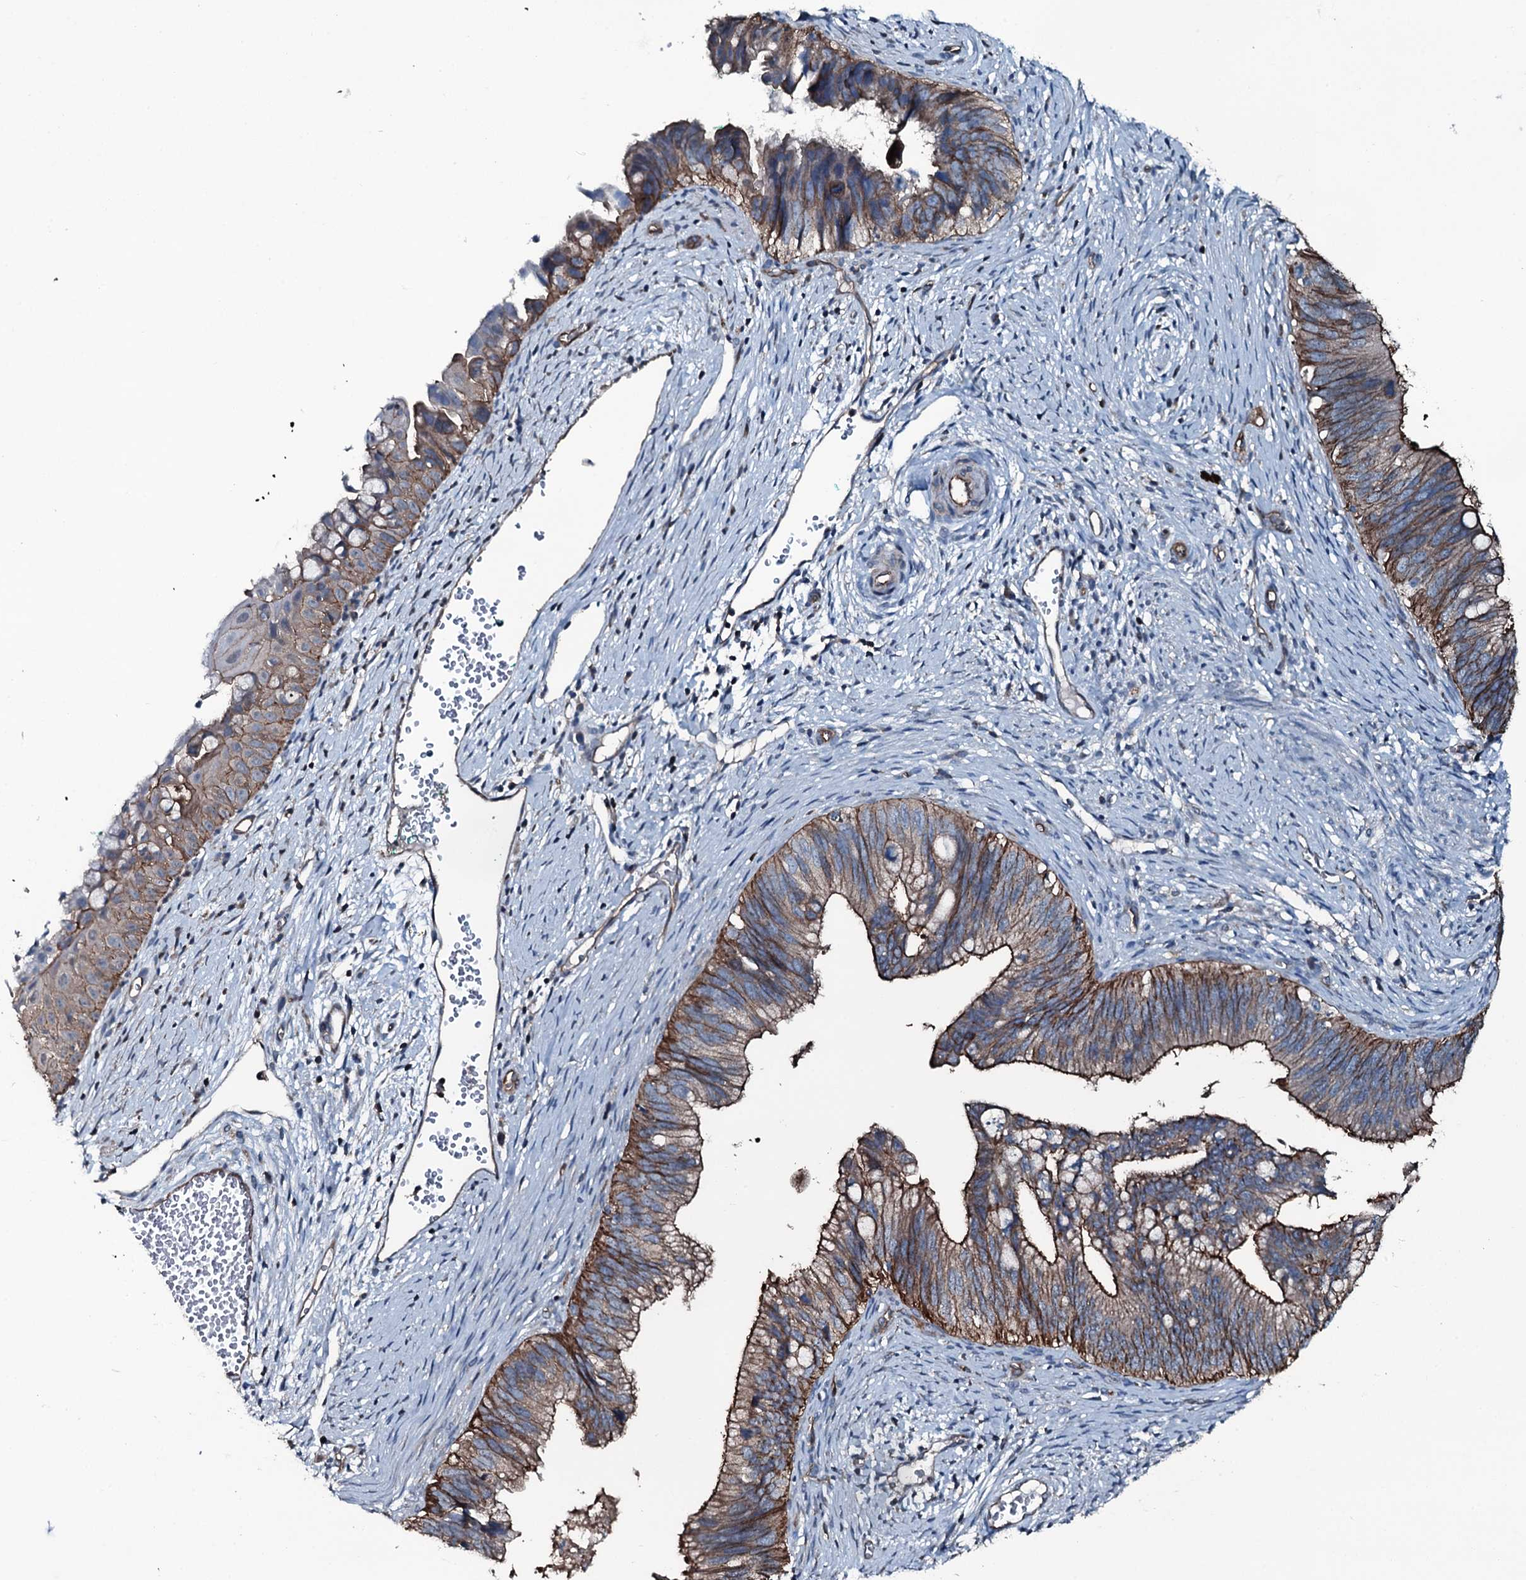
{"staining": {"intensity": "moderate", "quantity": ">75%", "location": "cytoplasmic/membranous"}, "tissue": "cervical cancer", "cell_type": "Tumor cells", "image_type": "cancer", "snomed": [{"axis": "morphology", "description": "Adenocarcinoma, NOS"}, {"axis": "topography", "description": "Cervix"}], "caption": "A histopathology image of human adenocarcinoma (cervical) stained for a protein displays moderate cytoplasmic/membranous brown staining in tumor cells.", "gene": "SLC25A38", "patient": {"sex": "female", "age": 42}}